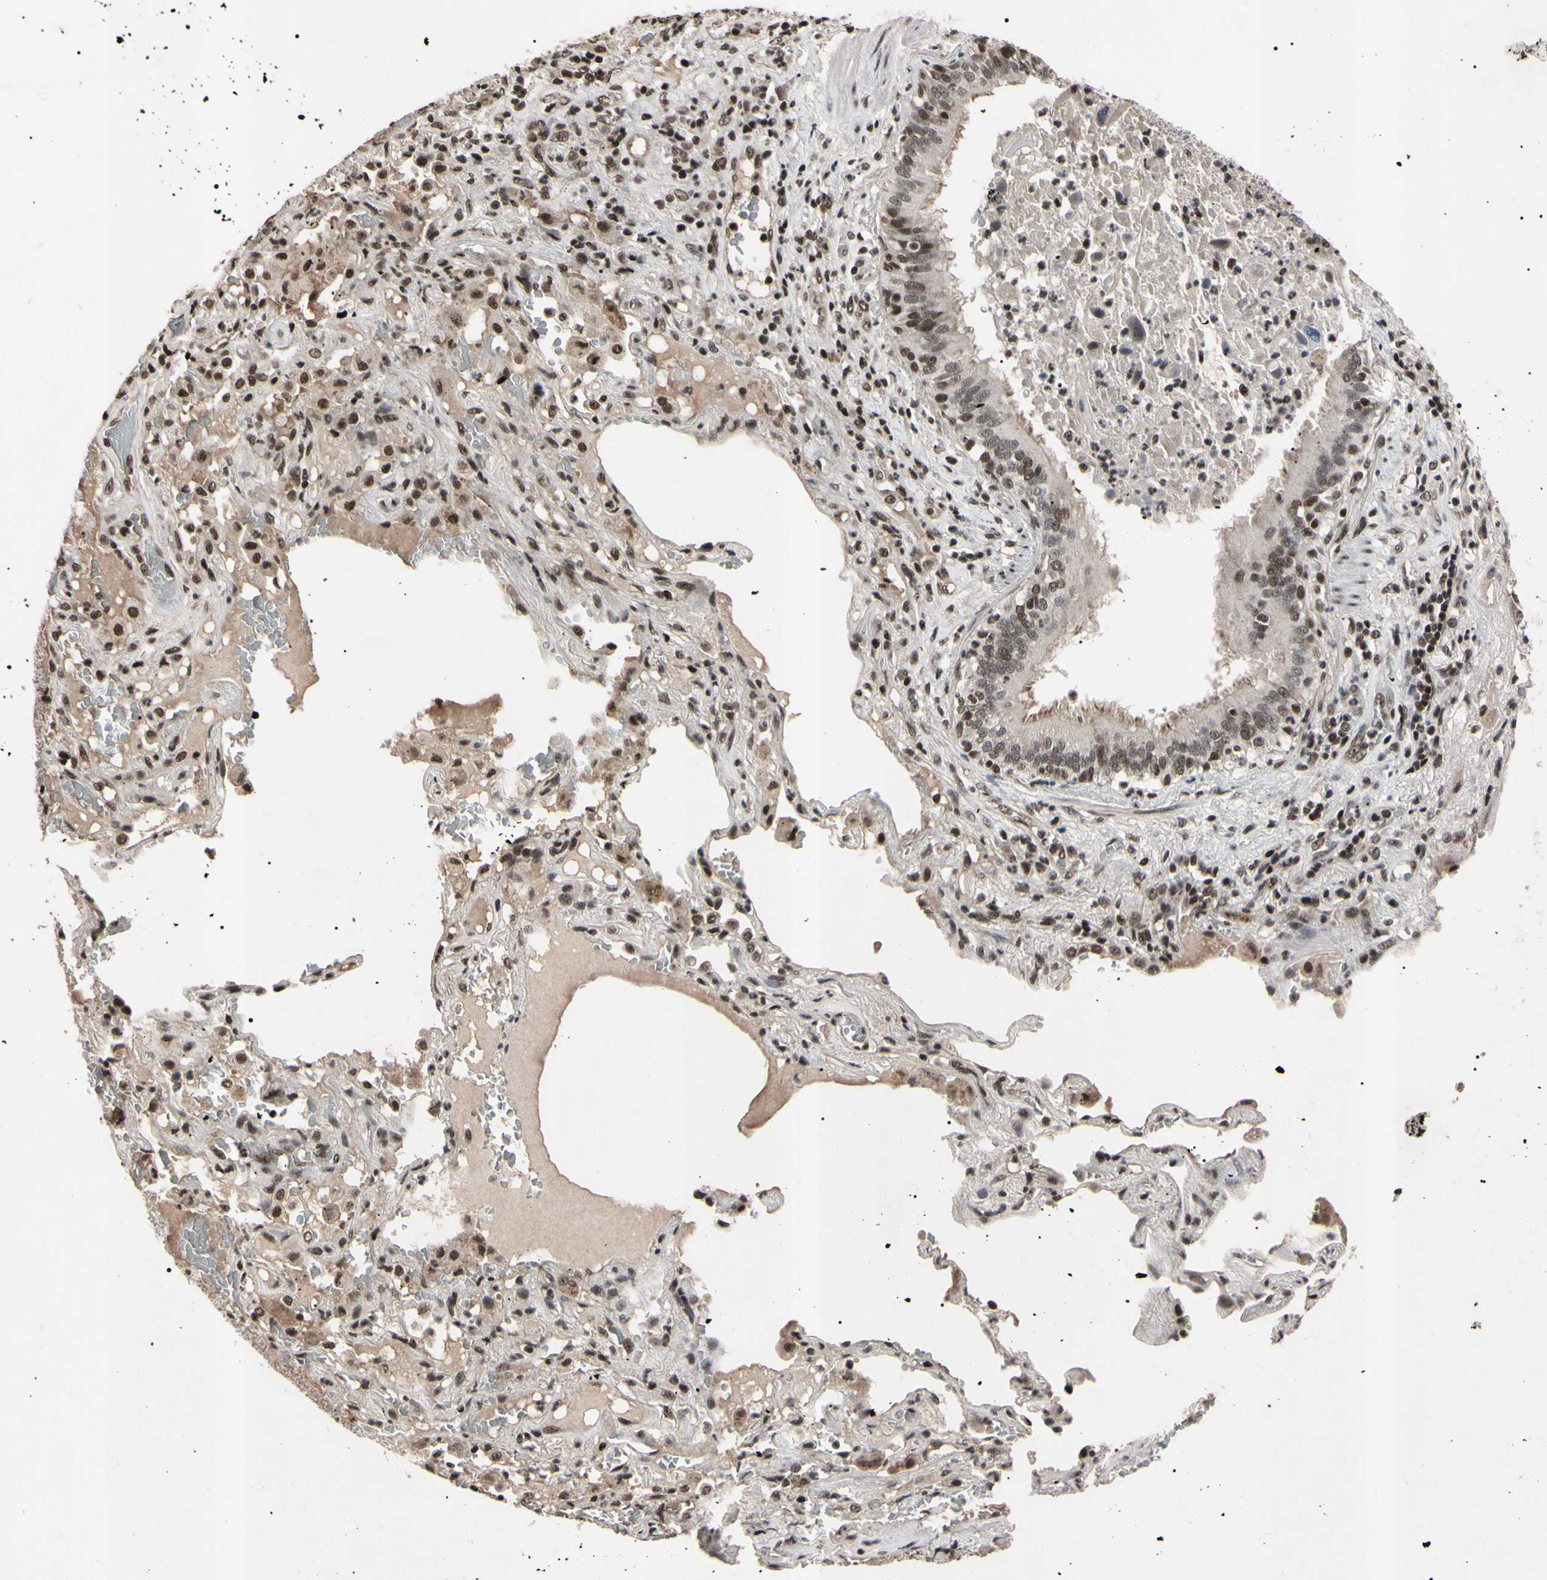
{"staining": {"intensity": "weak", "quantity": "25%-75%", "location": "nuclear"}, "tissue": "lung cancer", "cell_type": "Tumor cells", "image_type": "cancer", "snomed": [{"axis": "morphology", "description": "Squamous cell carcinoma, NOS"}, {"axis": "topography", "description": "Lung"}], "caption": "The immunohistochemical stain labels weak nuclear expression in tumor cells of lung squamous cell carcinoma tissue.", "gene": "YY1", "patient": {"sex": "male", "age": 57}}